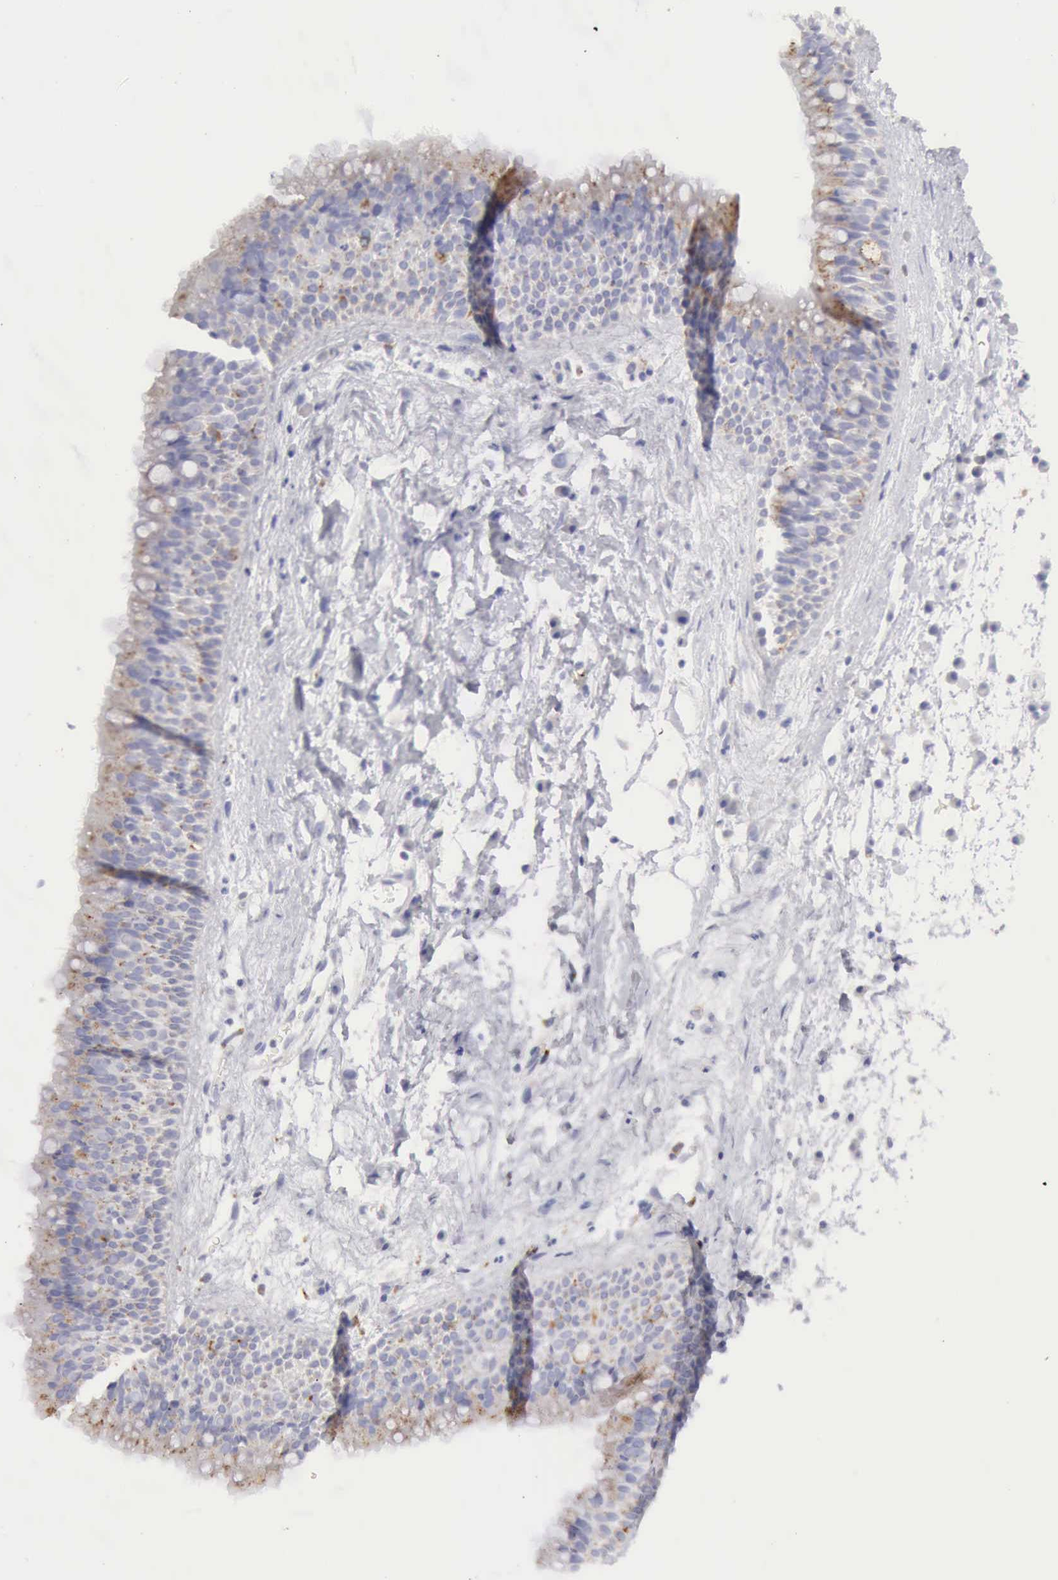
{"staining": {"intensity": "weak", "quantity": "25%-75%", "location": "cytoplasmic/membranous"}, "tissue": "nasopharynx", "cell_type": "Respiratory epithelial cells", "image_type": "normal", "snomed": [{"axis": "morphology", "description": "Normal tissue, NOS"}, {"axis": "topography", "description": "Nasopharynx"}], "caption": "A histopathology image of nasopharynx stained for a protein demonstrates weak cytoplasmic/membranous brown staining in respiratory epithelial cells. (Stains: DAB in brown, nuclei in blue, Microscopy: brightfield microscopy at high magnification).", "gene": "CTSS", "patient": {"sex": "male", "age": 13}}